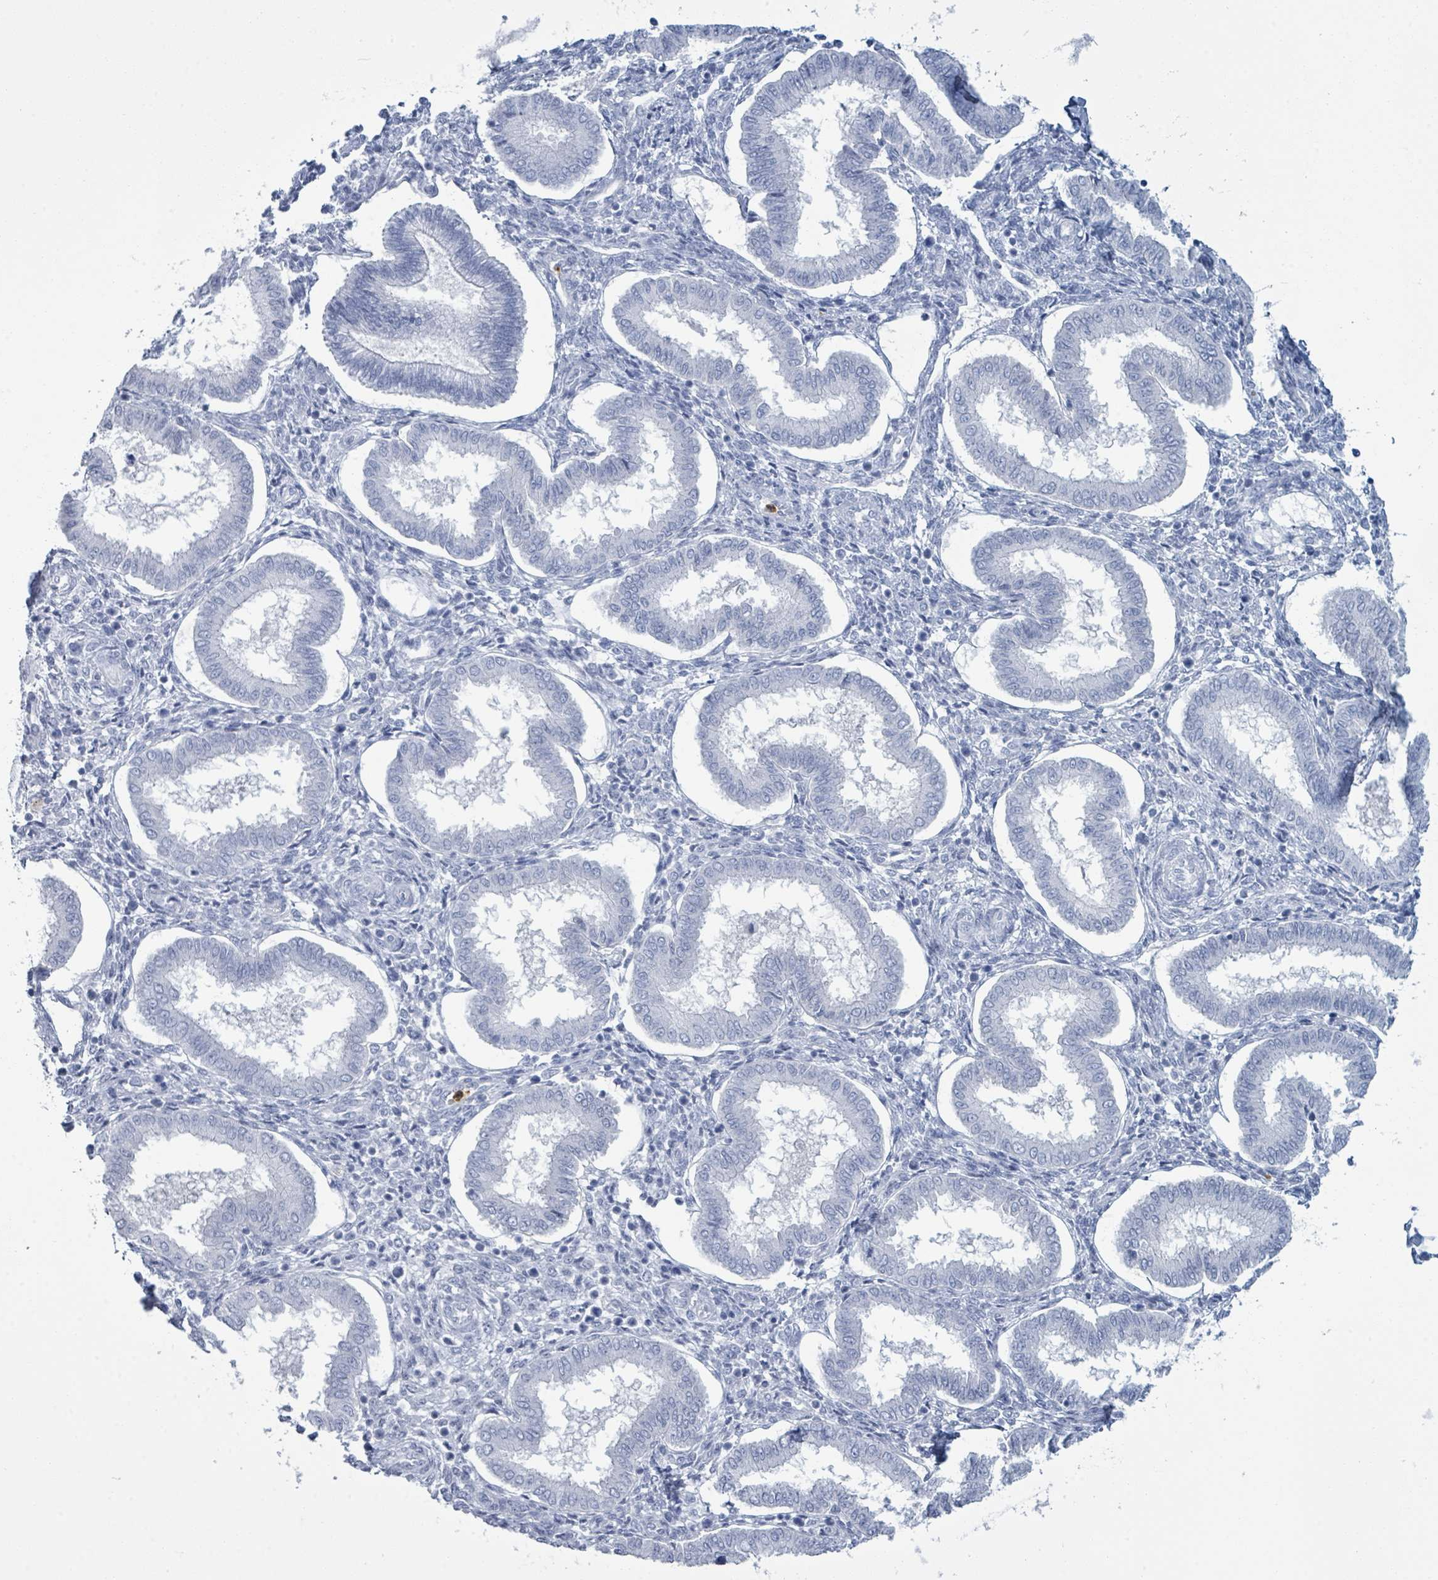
{"staining": {"intensity": "negative", "quantity": "none", "location": "none"}, "tissue": "endometrium", "cell_type": "Cells in endometrial stroma", "image_type": "normal", "snomed": [{"axis": "morphology", "description": "Normal tissue, NOS"}, {"axis": "topography", "description": "Endometrium"}], "caption": "Immunohistochemical staining of unremarkable human endometrium displays no significant staining in cells in endometrial stroma.", "gene": "DEFA4", "patient": {"sex": "female", "age": 24}}